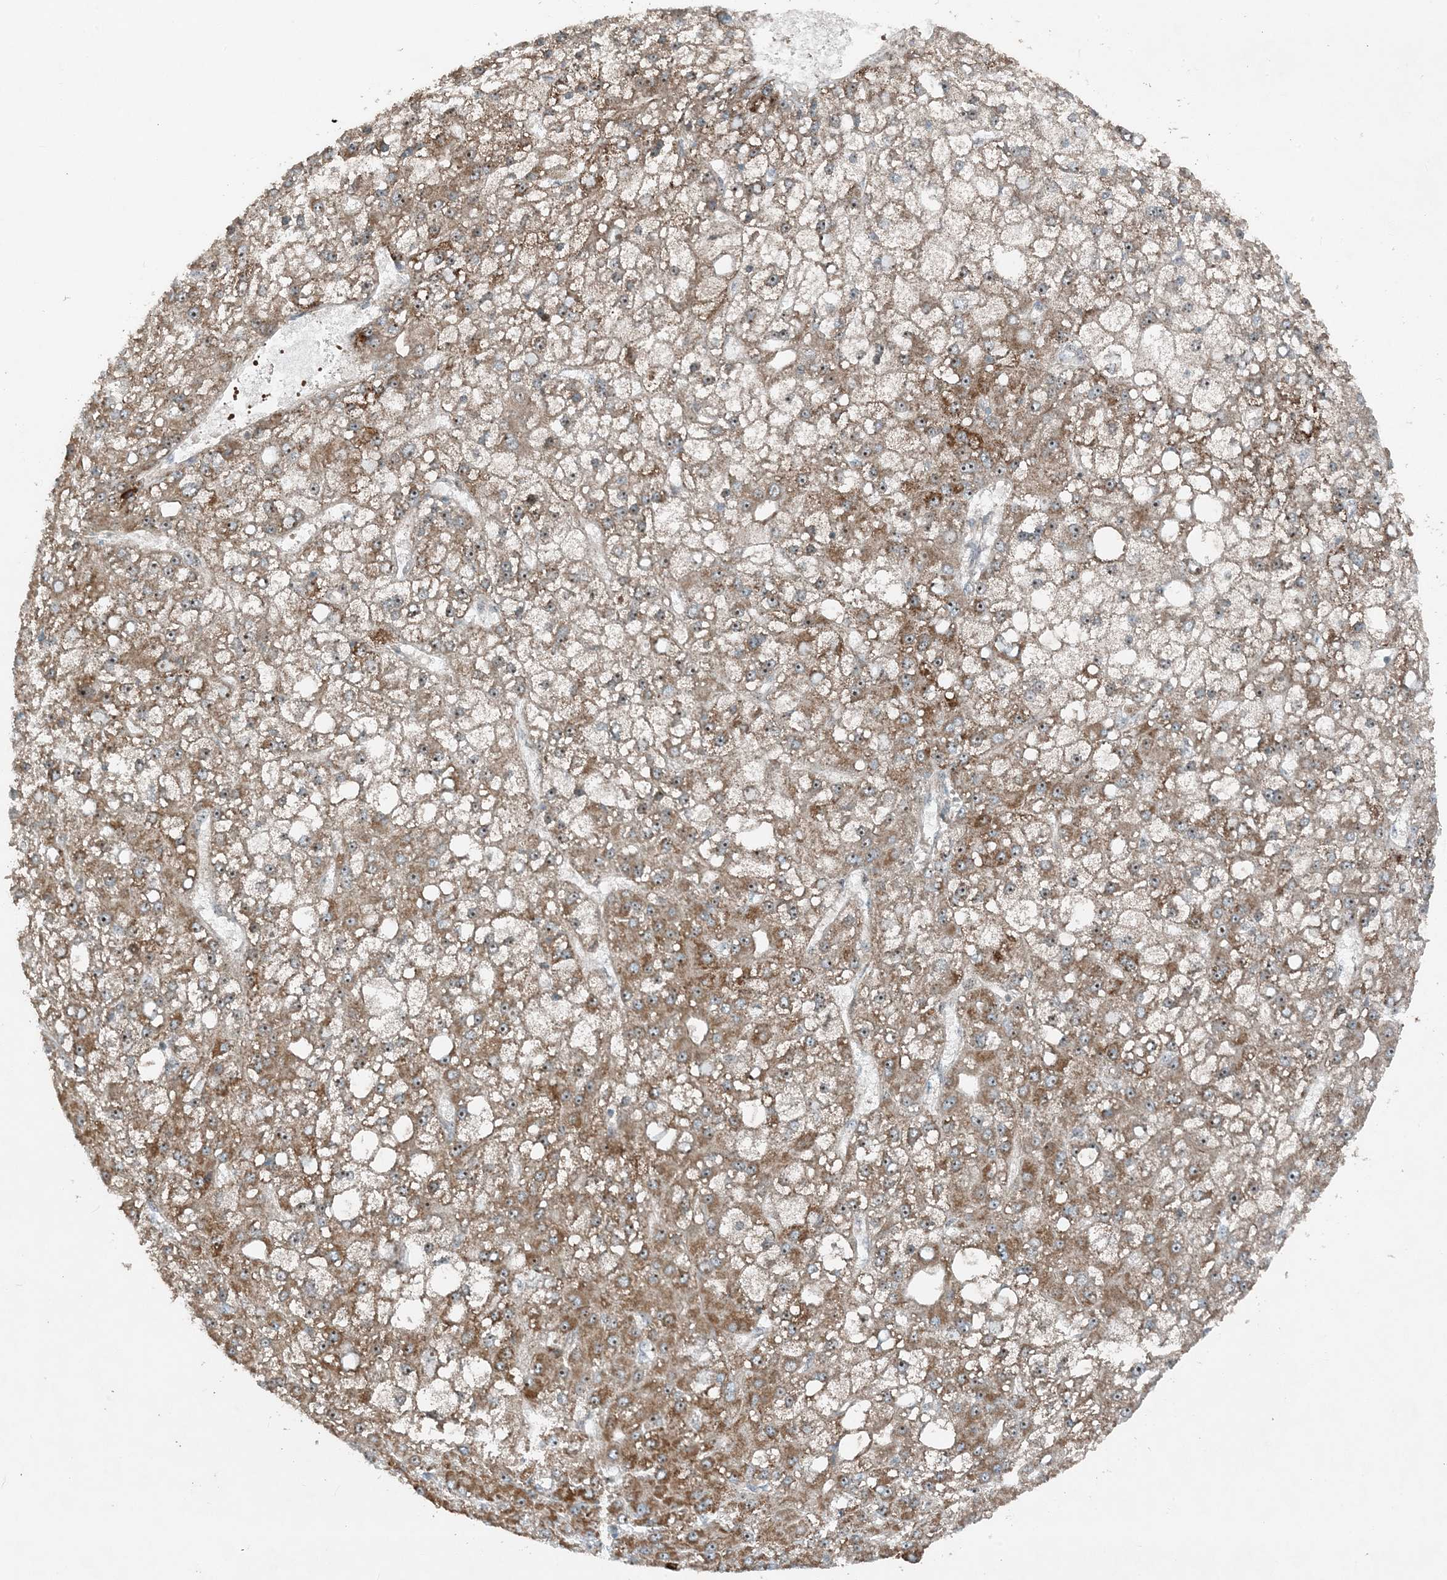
{"staining": {"intensity": "moderate", "quantity": ">75%", "location": "cytoplasmic/membranous"}, "tissue": "liver cancer", "cell_type": "Tumor cells", "image_type": "cancer", "snomed": [{"axis": "morphology", "description": "Carcinoma, Hepatocellular, NOS"}, {"axis": "topography", "description": "Liver"}], "caption": "Liver cancer was stained to show a protein in brown. There is medium levels of moderate cytoplasmic/membranous expression in approximately >75% of tumor cells. Nuclei are stained in blue.", "gene": "MITD1", "patient": {"sex": "male", "age": 67}}